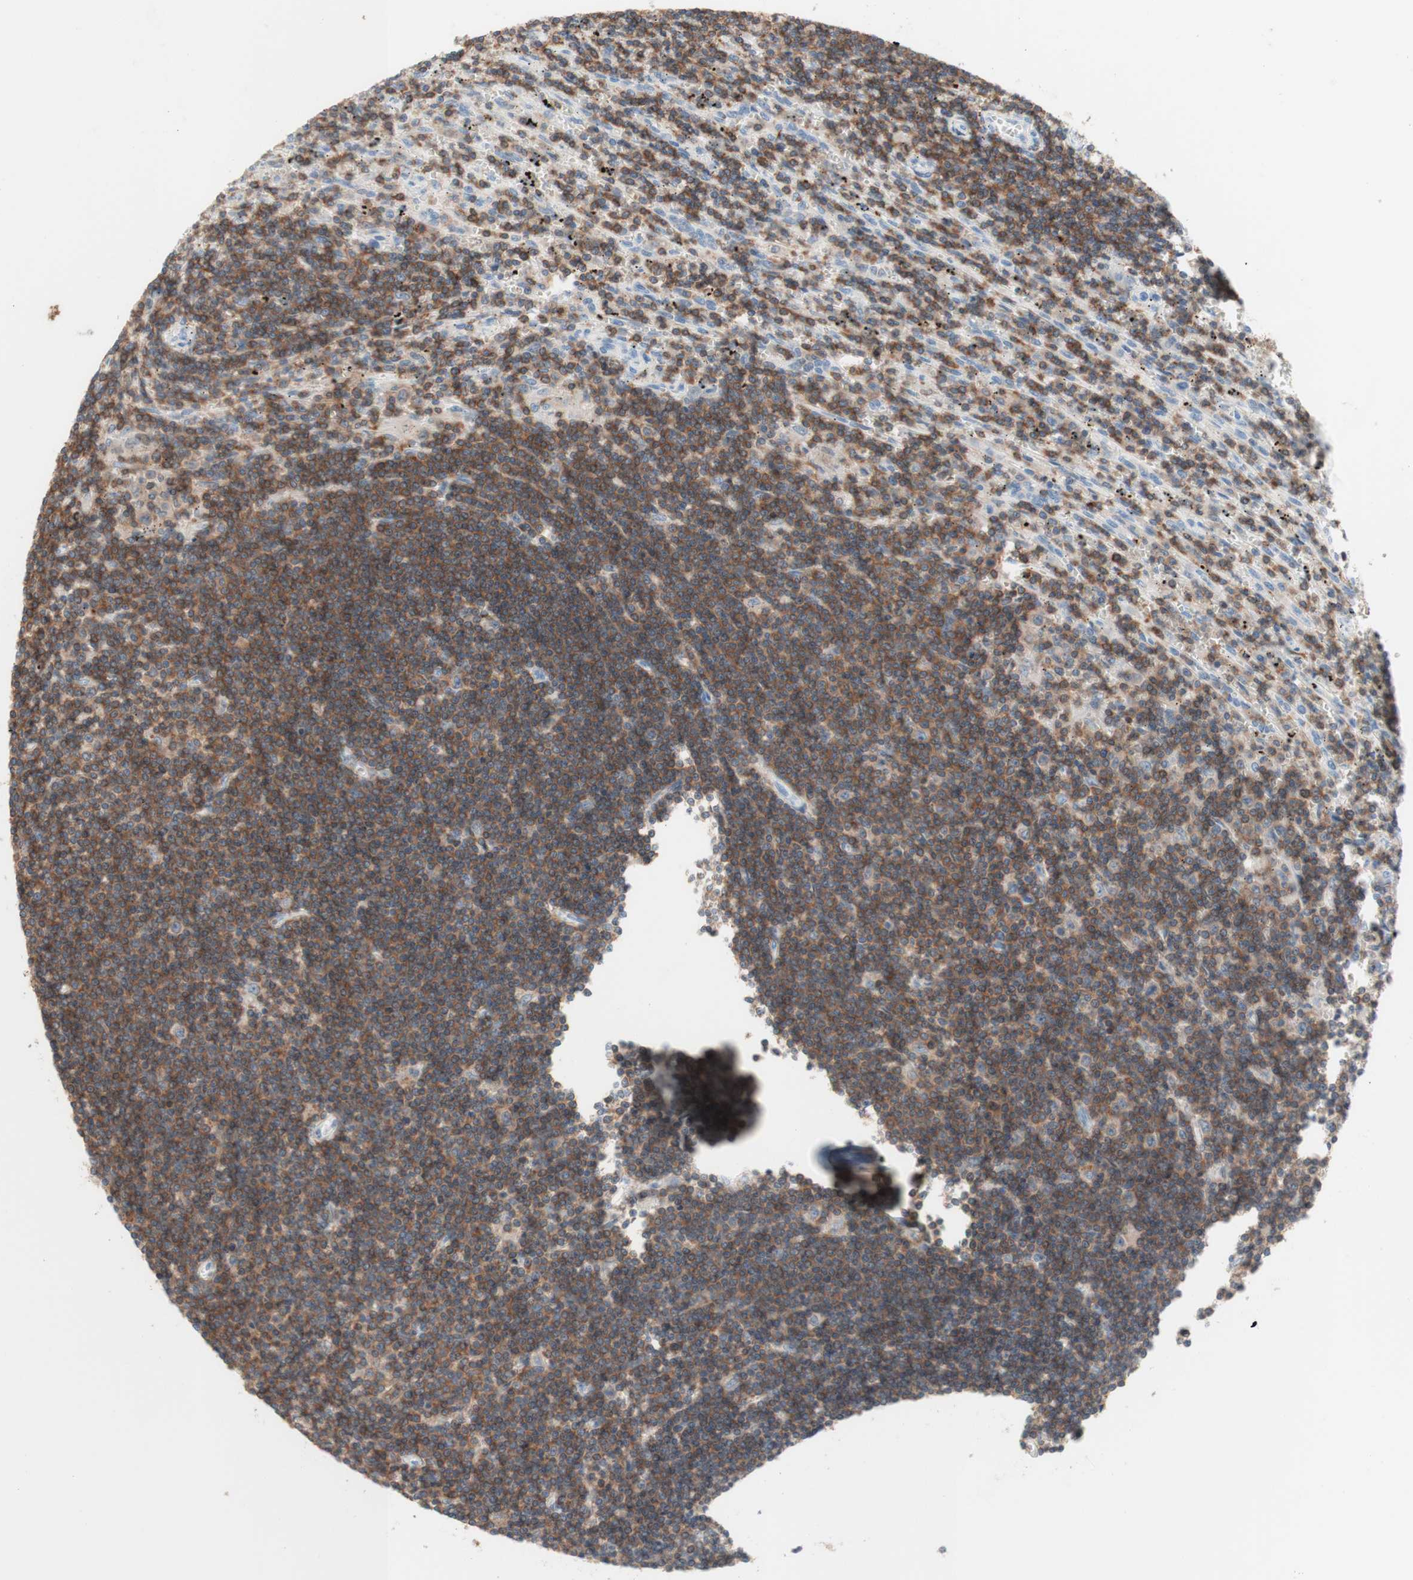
{"staining": {"intensity": "moderate", "quantity": ">75%", "location": "cytoplasmic/membranous"}, "tissue": "lymphoma", "cell_type": "Tumor cells", "image_type": "cancer", "snomed": [{"axis": "morphology", "description": "Malignant lymphoma, non-Hodgkin's type, Low grade"}, {"axis": "topography", "description": "Spleen"}], "caption": "Brown immunohistochemical staining in human lymphoma shows moderate cytoplasmic/membranous staining in approximately >75% of tumor cells.", "gene": "SPINK6", "patient": {"sex": "male", "age": 76}}